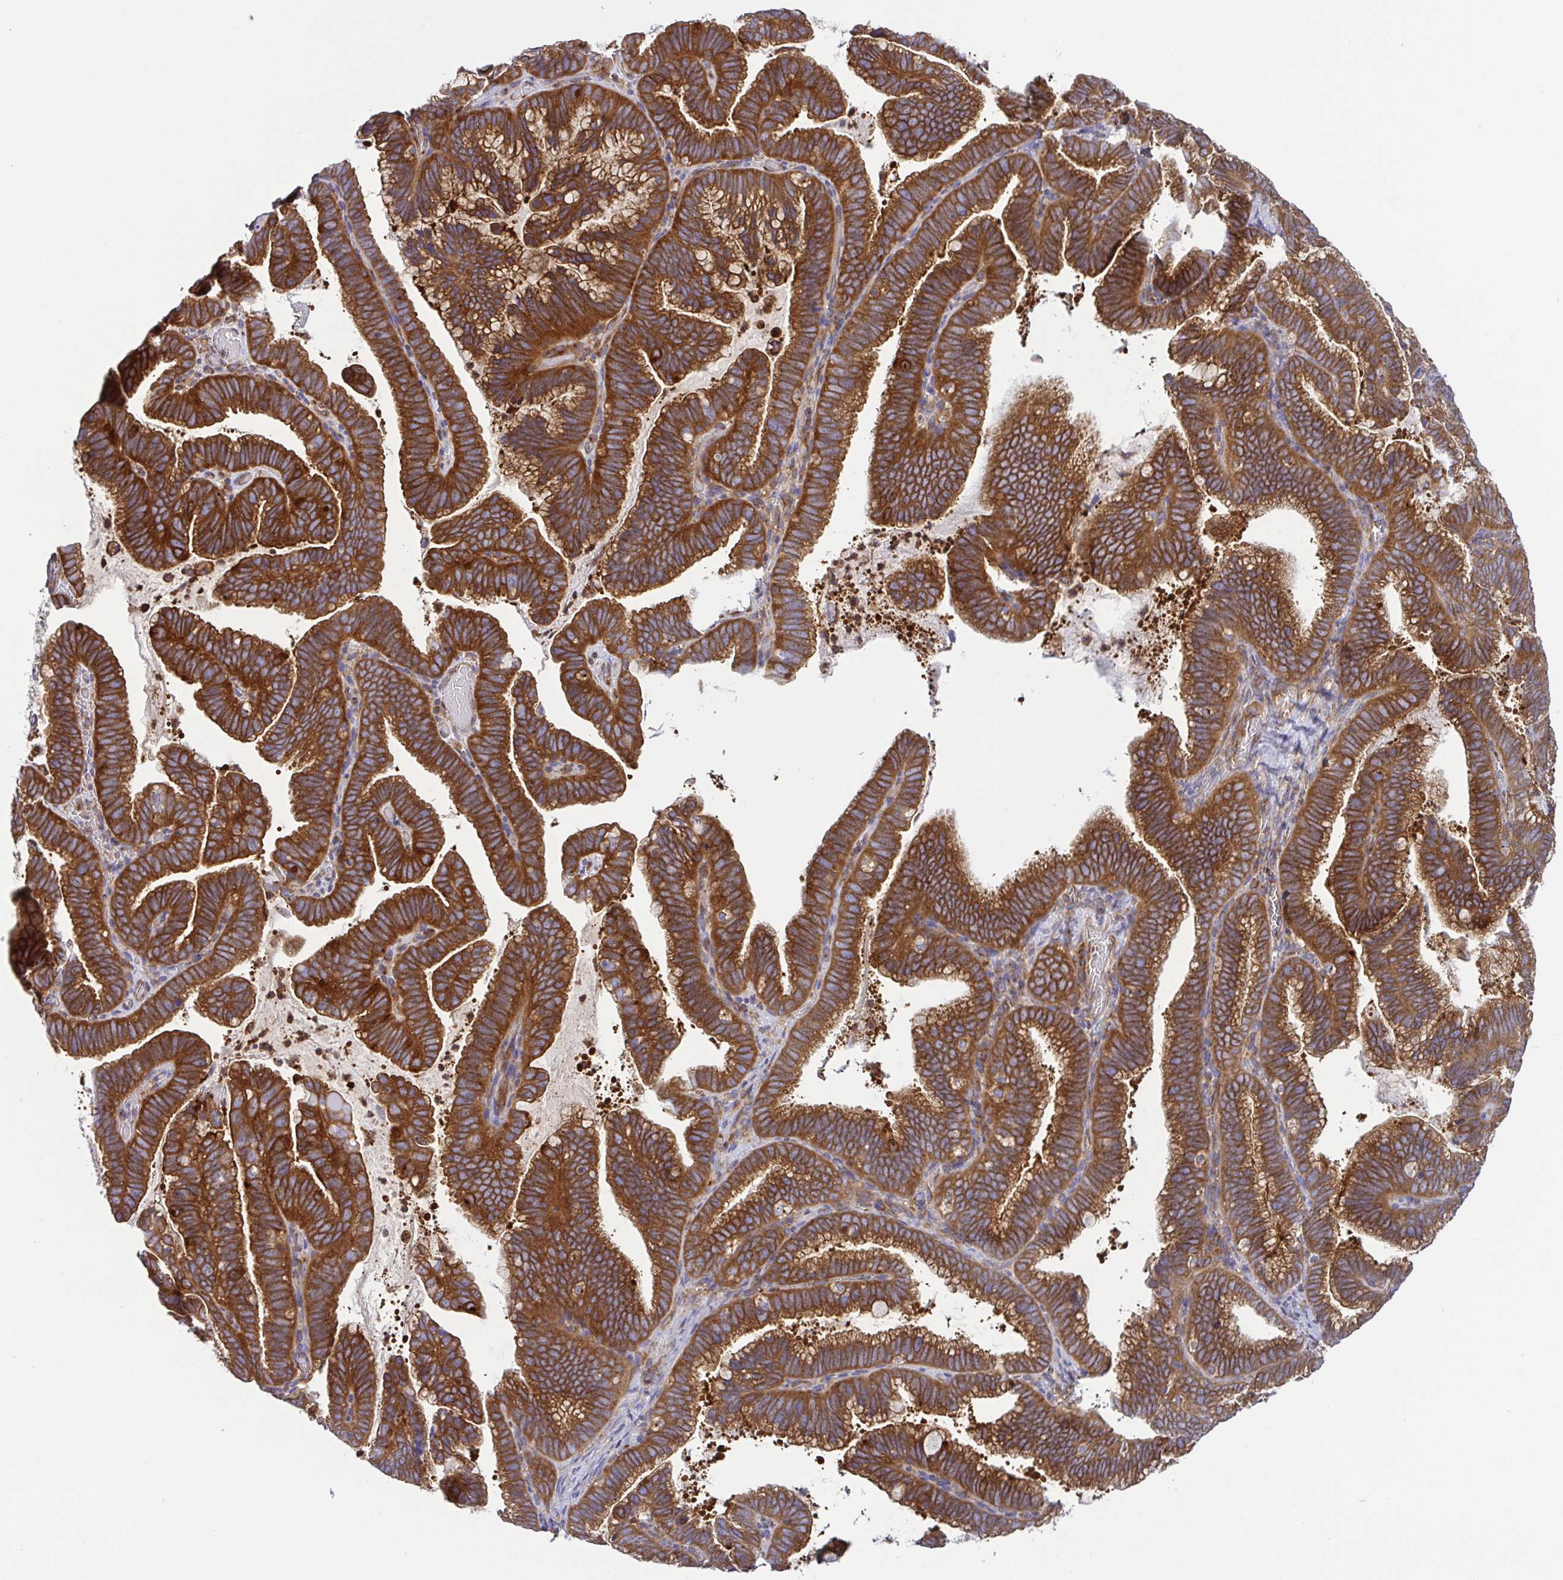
{"staining": {"intensity": "strong", "quantity": ">75%", "location": "cytoplasmic/membranous"}, "tissue": "cervical cancer", "cell_type": "Tumor cells", "image_type": "cancer", "snomed": [{"axis": "morphology", "description": "Adenocarcinoma, NOS"}, {"axis": "topography", "description": "Cervix"}], "caption": "Immunohistochemistry (IHC) (DAB (3,3'-diaminobenzidine)) staining of adenocarcinoma (cervical) shows strong cytoplasmic/membranous protein positivity in about >75% of tumor cells. The protein is stained brown, and the nuclei are stained in blue (DAB IHC with brightfield microscopy, high magnification).", "gene": "KIF5B", "patient": {"sex": "female", "age": 61}}